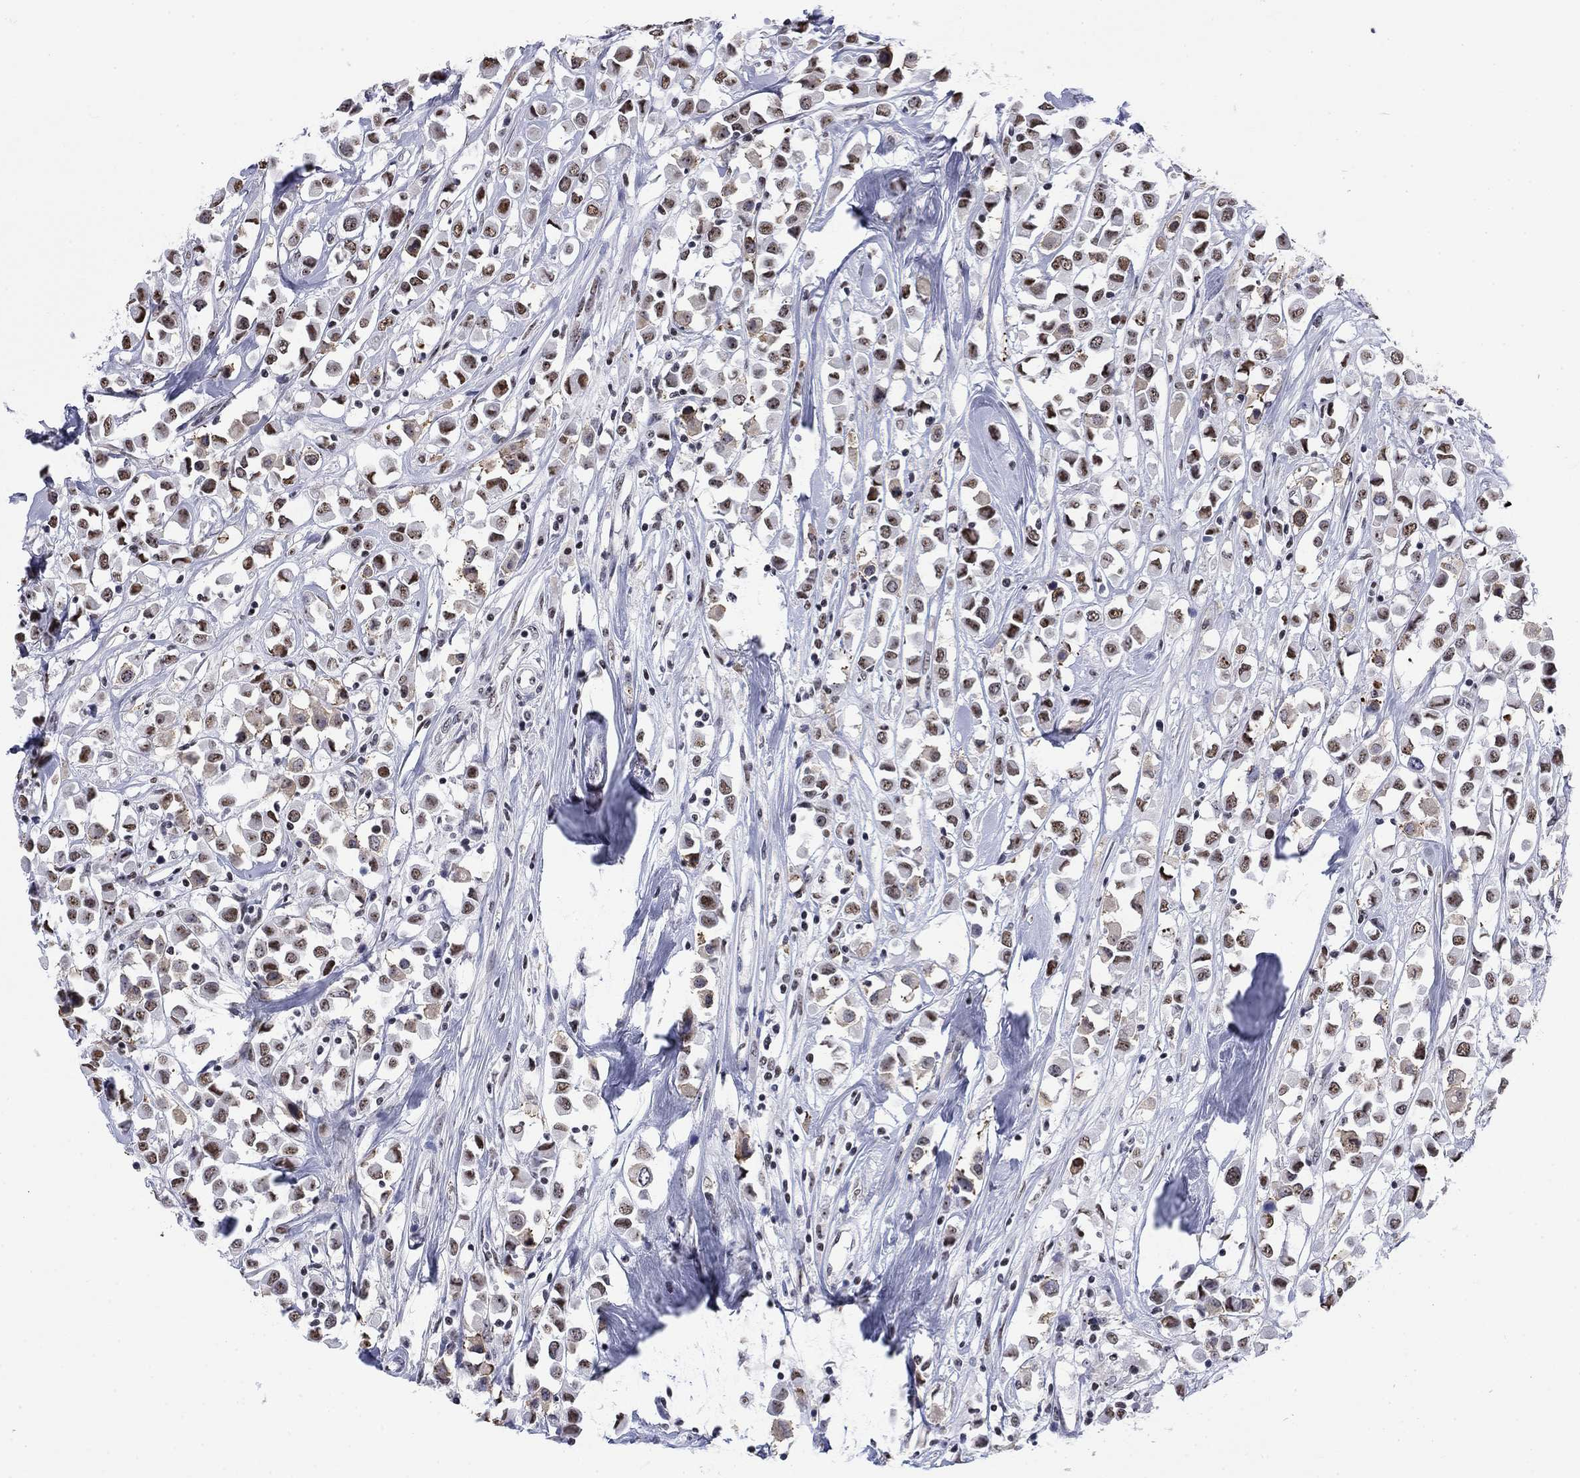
{"staining": {"intensity": "moderate", "quantity": "25%-75%", "location": "nuclear"}, "tissue": "breast cancer", "cell_type": "Tumor cells", "image_type": "cancer", "snomed": [{"axis": "morphology", "description": "Duct carcinoma"}, {"axis": "topography", "description": "Breast"}], "caption": "A micrograph showing moderate nuclear positivity in about 25%-75% of tumor cells in breast invasive ductal carcinoma, as visualized by brown immunohistochemical staining.", "gene": "CSRNP3", "patient": {"sex": "female", "age": 61}}